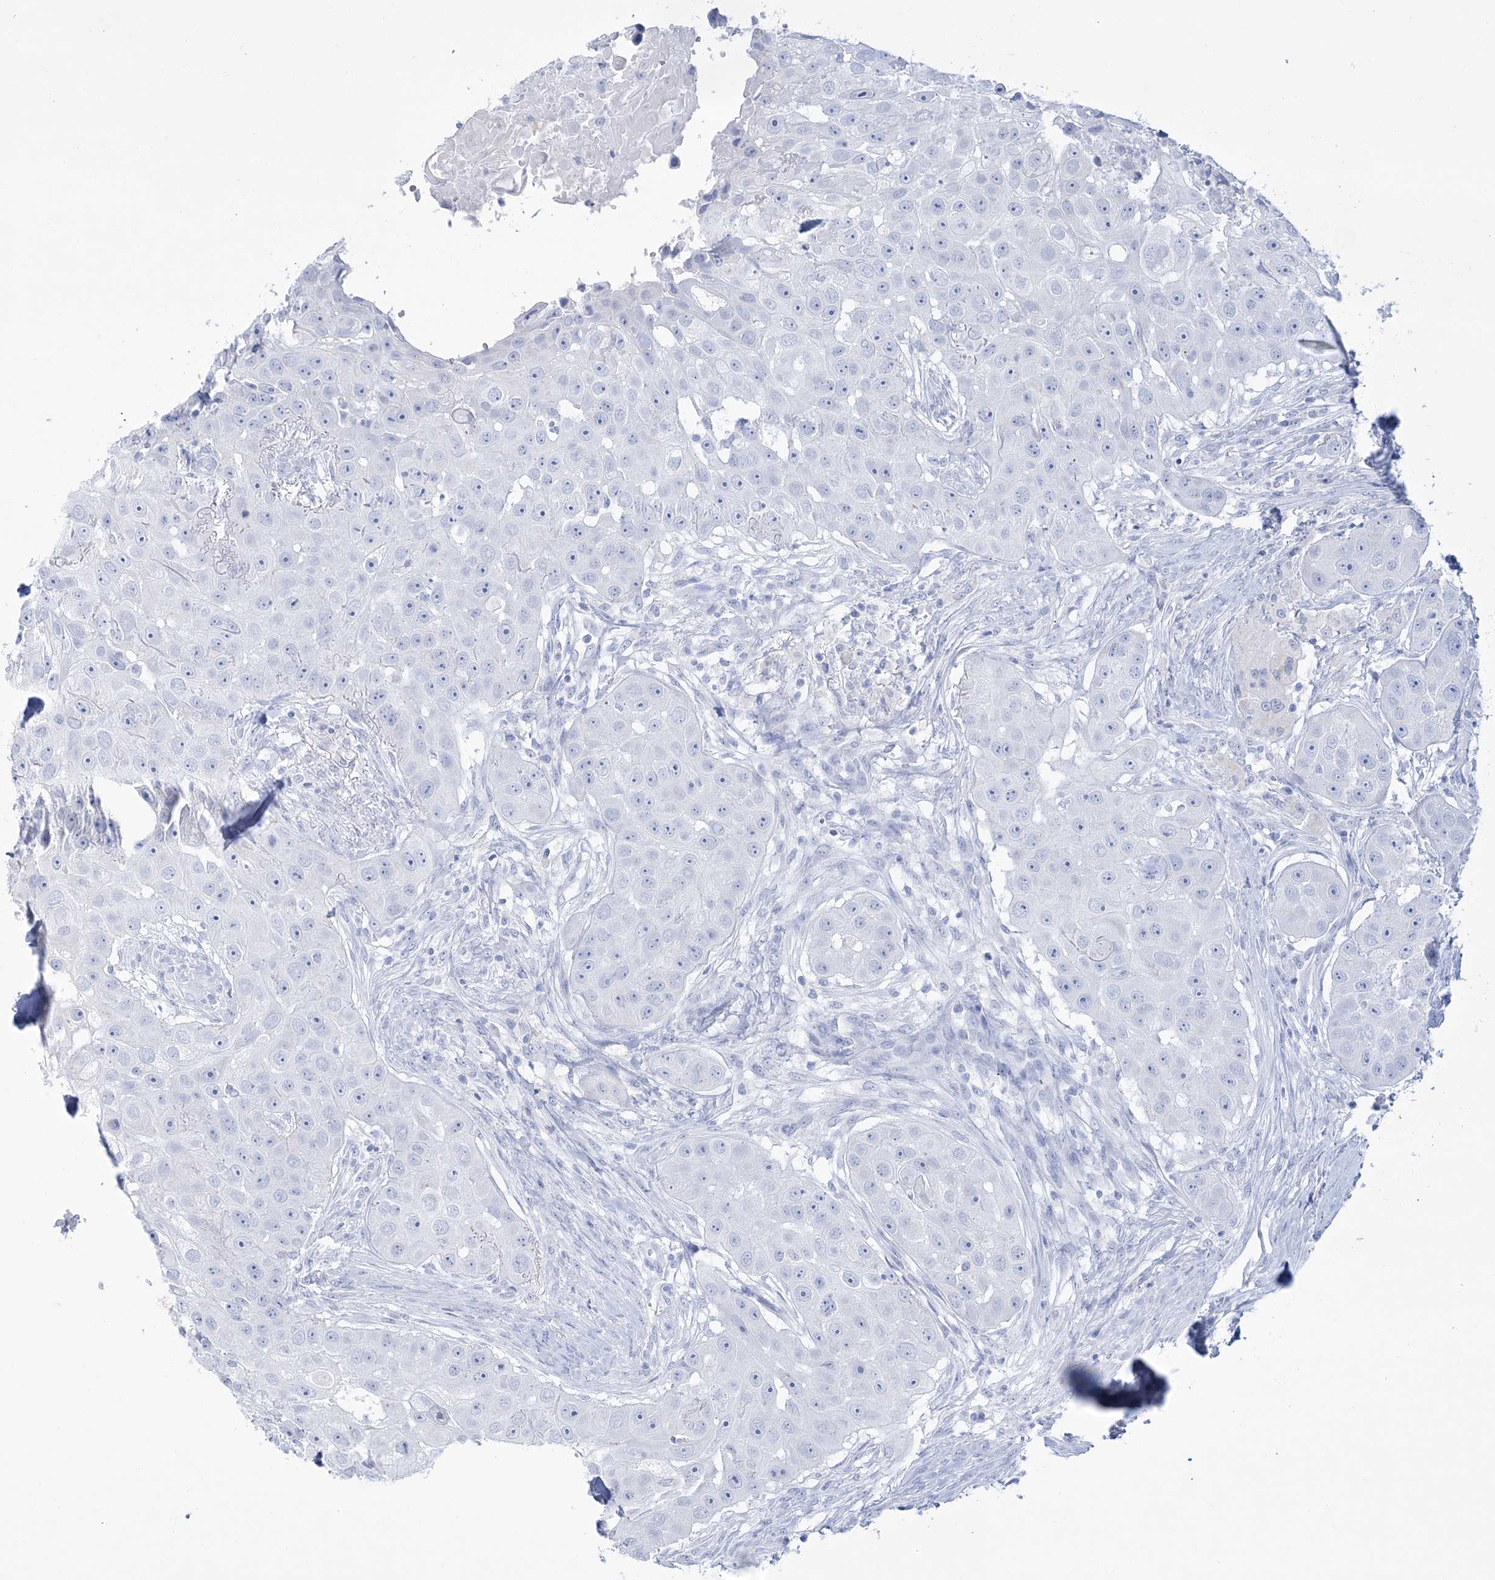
{"staining": {"intensity": "negative", "quantity": "none", "location": "none"}, "tissue": "head and neck cancer", "cell_type": "Tumor cells", "image_type": "cancer", "snomed": [{"axis": "morphology", "description": "Normal tissue, NOS"}, {"axis": "morphology", "description": "Squamous cell carcinoma, NOS"}, {"axis": "topography", "description": "Skeletal muscle"}, {"axis": "topography", "description": "Head-Neck"}], "caption": "DAB (3,3'-diaminobenzidine) immunohistochemical staining of squamous cell carcinoma (head and neck) exhibits no significant staining in tumor cells.", "gene": "RBP2", "patient": {"sex": "male", "age": 51}}